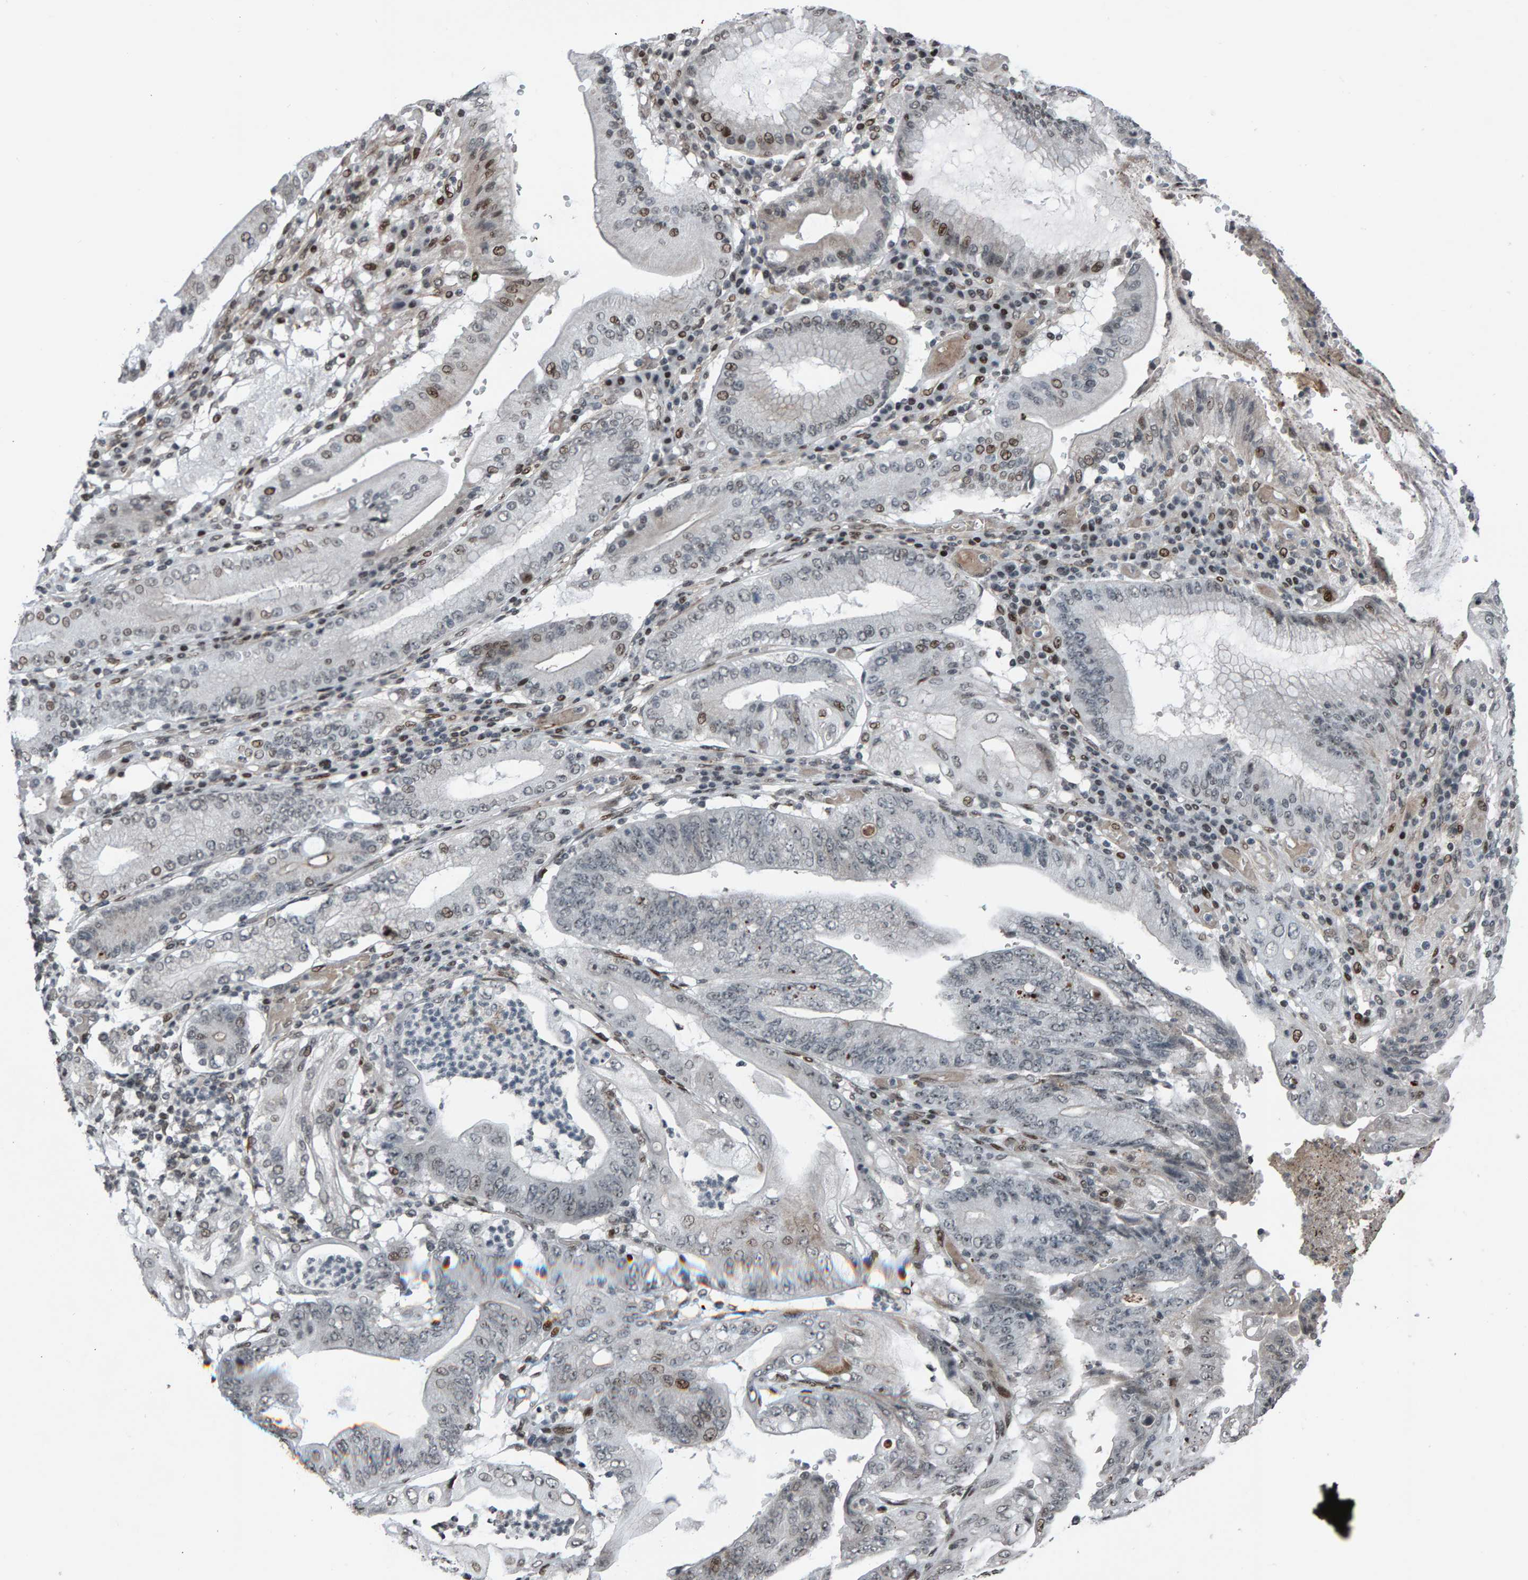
{"staining": {"intensity": "weak", "quantity": "<25%", "location": "cytoplasmic/membranous,nuclear"}, "tissue": "stomach cancer", "cell_type": "Tumor cells", "image_type": "cancer", "snomed": [{"axis": "morphology", "description": "Adenocarcinoma, NOS"}, {"axis": "topography", "description": "Stomach"}], "caption": "Stomach adenocarcinoma was stained to show a protein in brown. There is no significant positivity in tumor cells.", "gene": "ZNF366", "patient": {"sex": "female", "age": 73}}